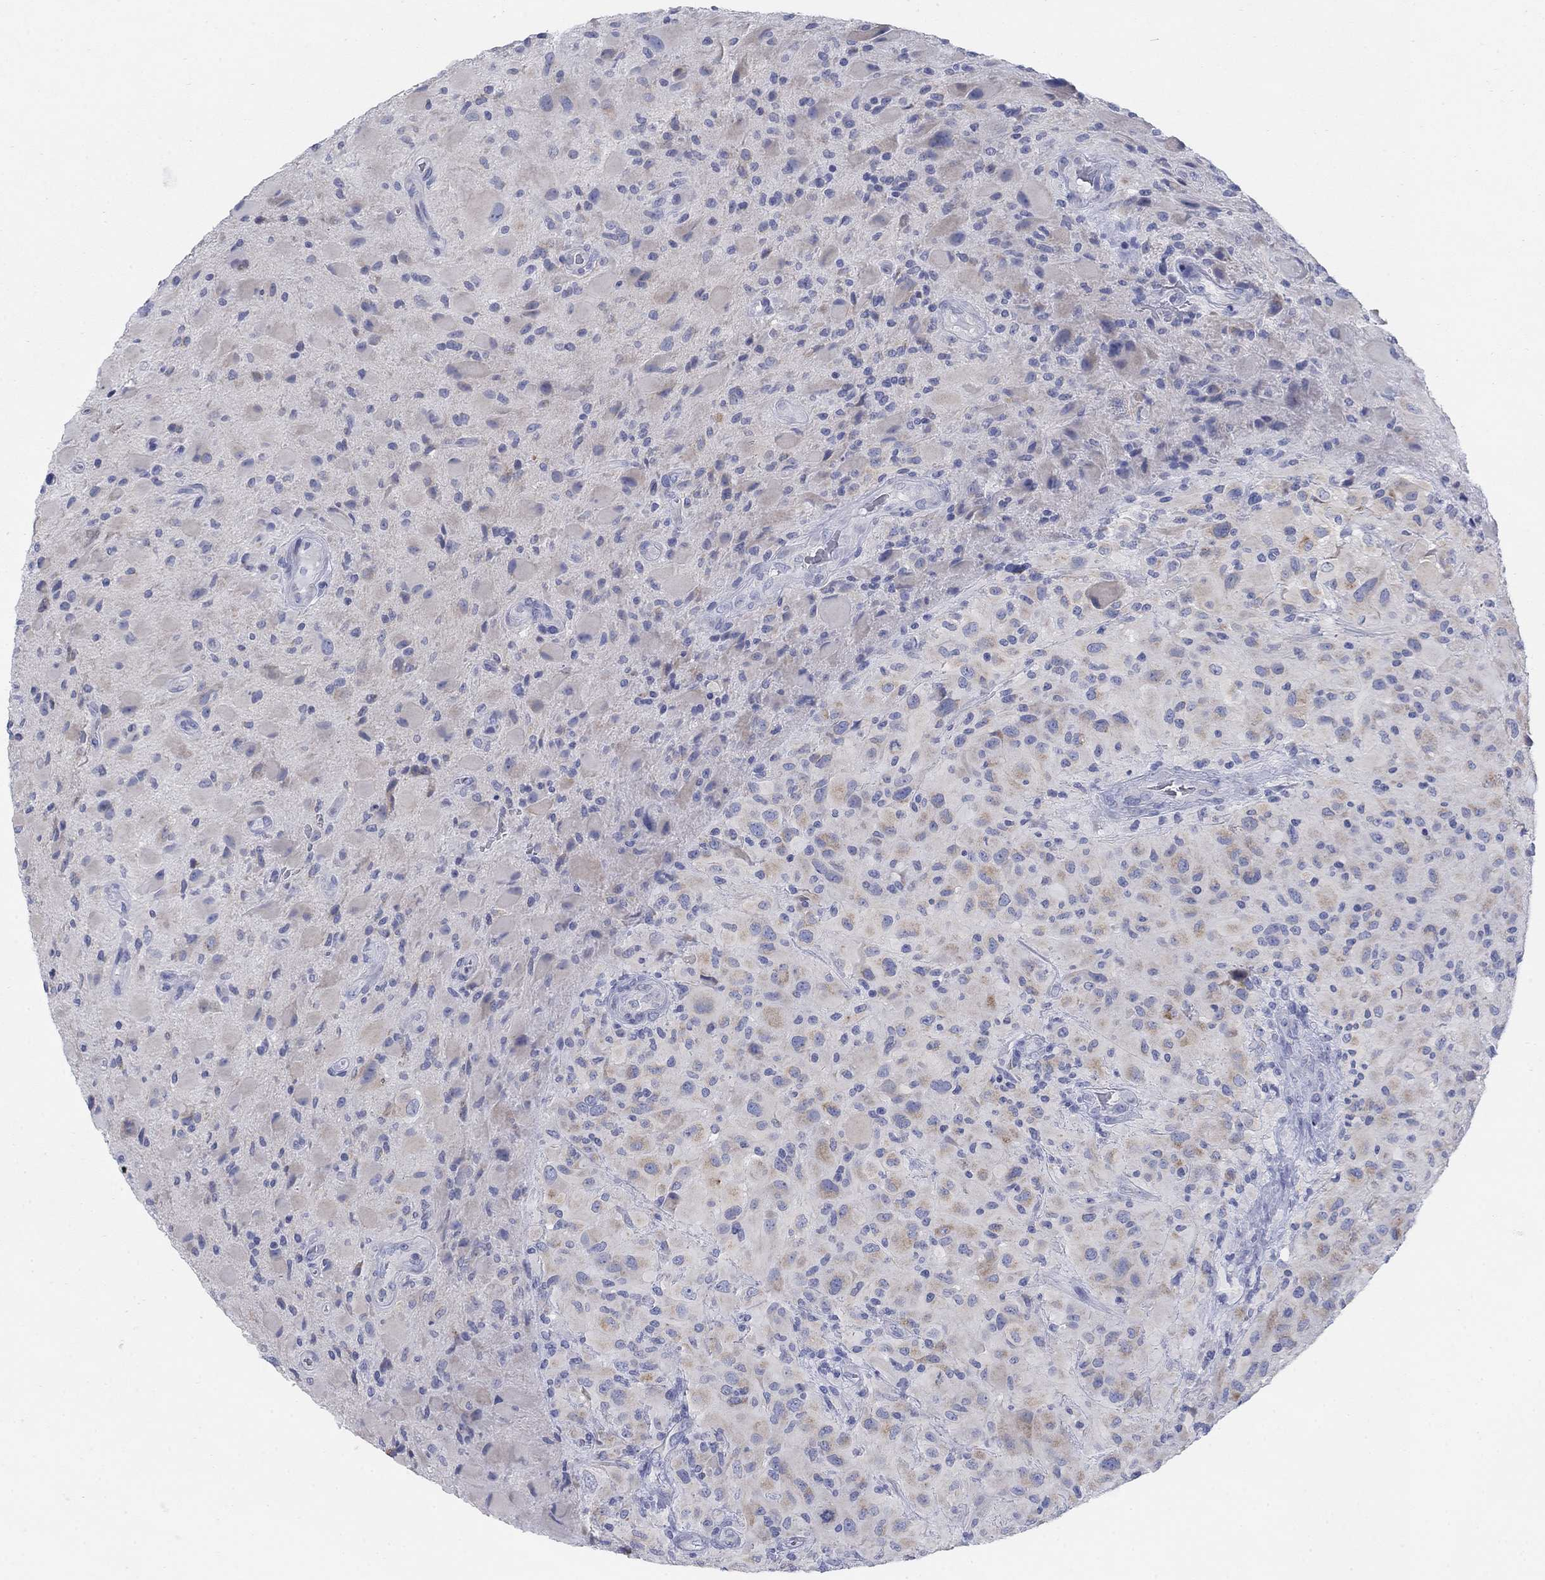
{"staining": {"intensity": "weak", "quantity": "25%-75%", "location": "cytoplasmic/membranous"}, "tissue": "glioma", "cell_type": "Tumor cells", "image_type": "cancer", "snomed": [{"axis": "morphology", "description": "Glioma, malignant, High grade"}, {"axis": "topography", "description": "Cerebral cortex"}], "caption": "Human glioma stained with a protein marker shows weak staining in tumor cells.", "gene": "SCCPDH", "patient": {"sex": "male", "age": 35}}